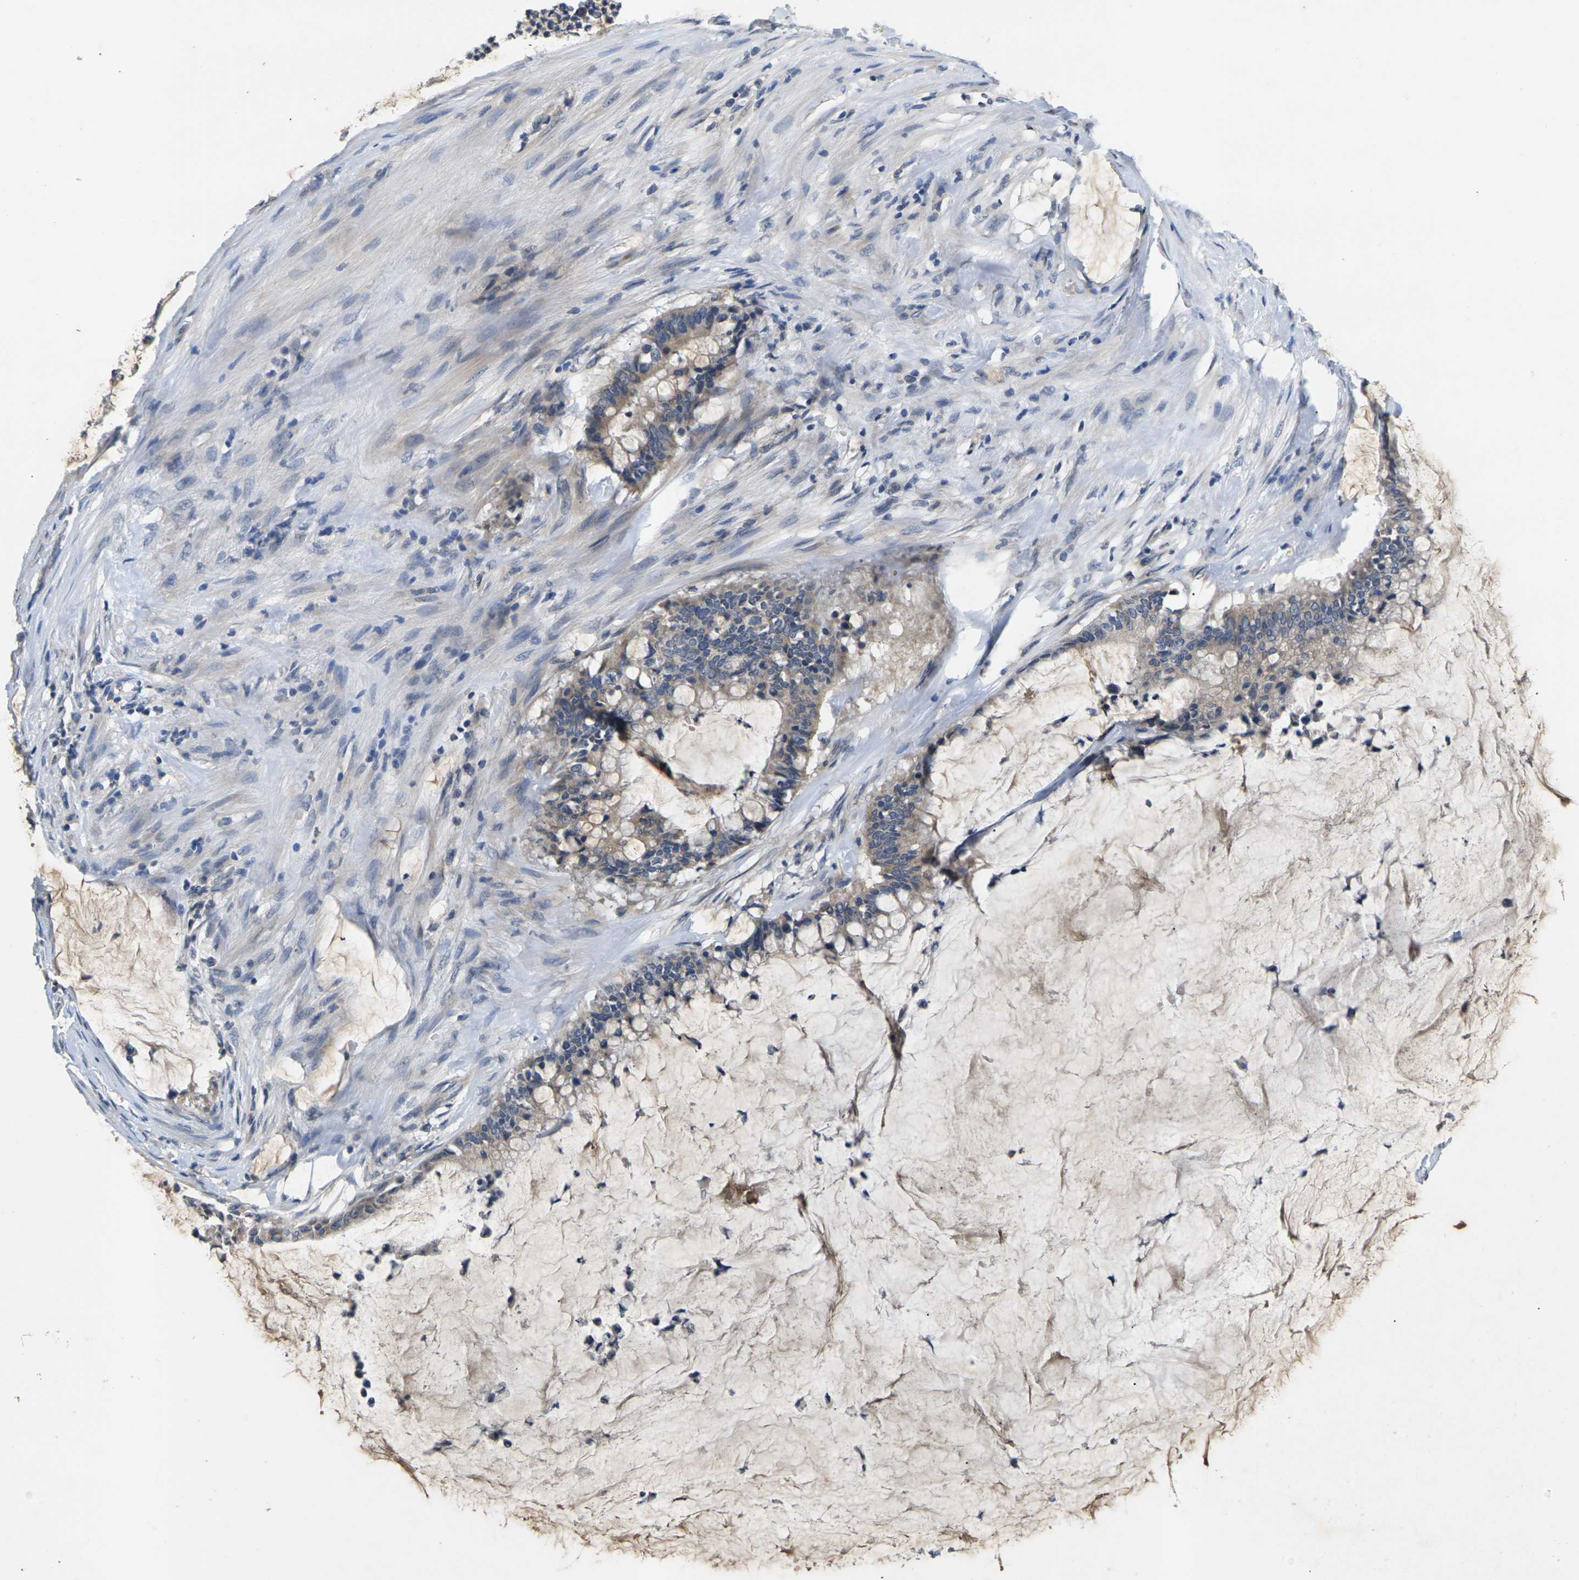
{"staining": {"intensity": "weak", "quantity": "<25%", "location": "cytoplasmic/membranous"}, "tissue": "pancreatic cancer", "cell_type": "Tumor cells", "image_type": "cancer", "snomed": [{"axis": "morphology", "description": "Adenocarcinoma, NOS"}, {"axis": "topography", "description": "Pancreas"}], "caption": "An image of human adenocarcinoma (pancreatic) is negative for staining in tumor cells. (Immunohistochemistry (ihc), brightfield microscopy, high magnification).", "gene": "SLC2A2", "patient": {"sex": "male", "age": 41}}